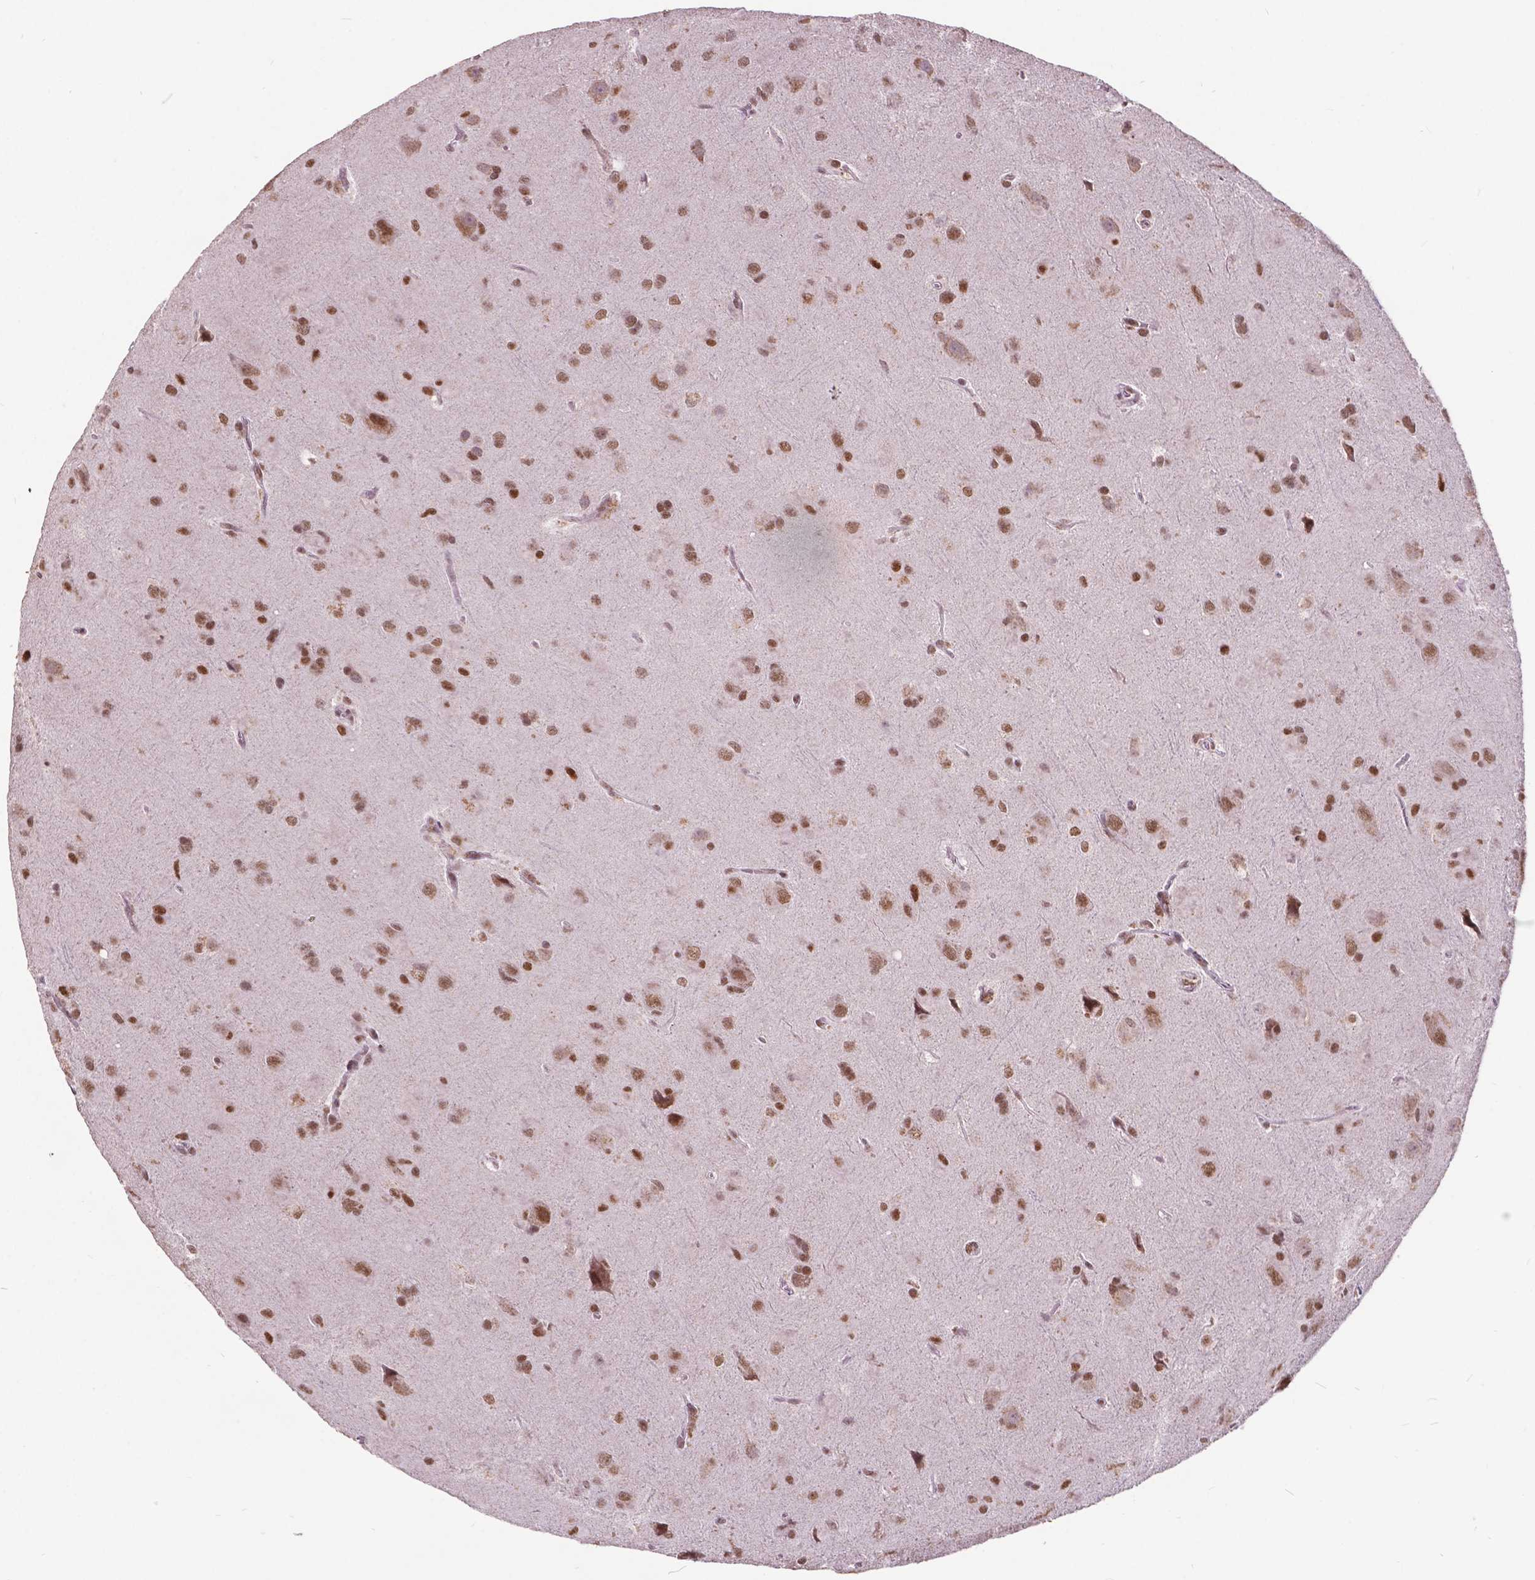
{"staining": {"intensity": "moderate", "quantity": ">75%", "location": "nuclear"}, "tissue": "glioma", "cell_type": "Tumor cells", "image_type": "cancer", "snomed": [{"axis": "morphology", "description": "Glioma, malignant, Low grade"}, {"axis": "topography", "description": "Brain"}], "caption": "There is medium levels of moderate nuclear positivity in tumor cells of glioma, as demonstrated by immunohistochemical staining (brown color).", "gene": "MSH2", "patient": {"sex": "male", "age": 58}}